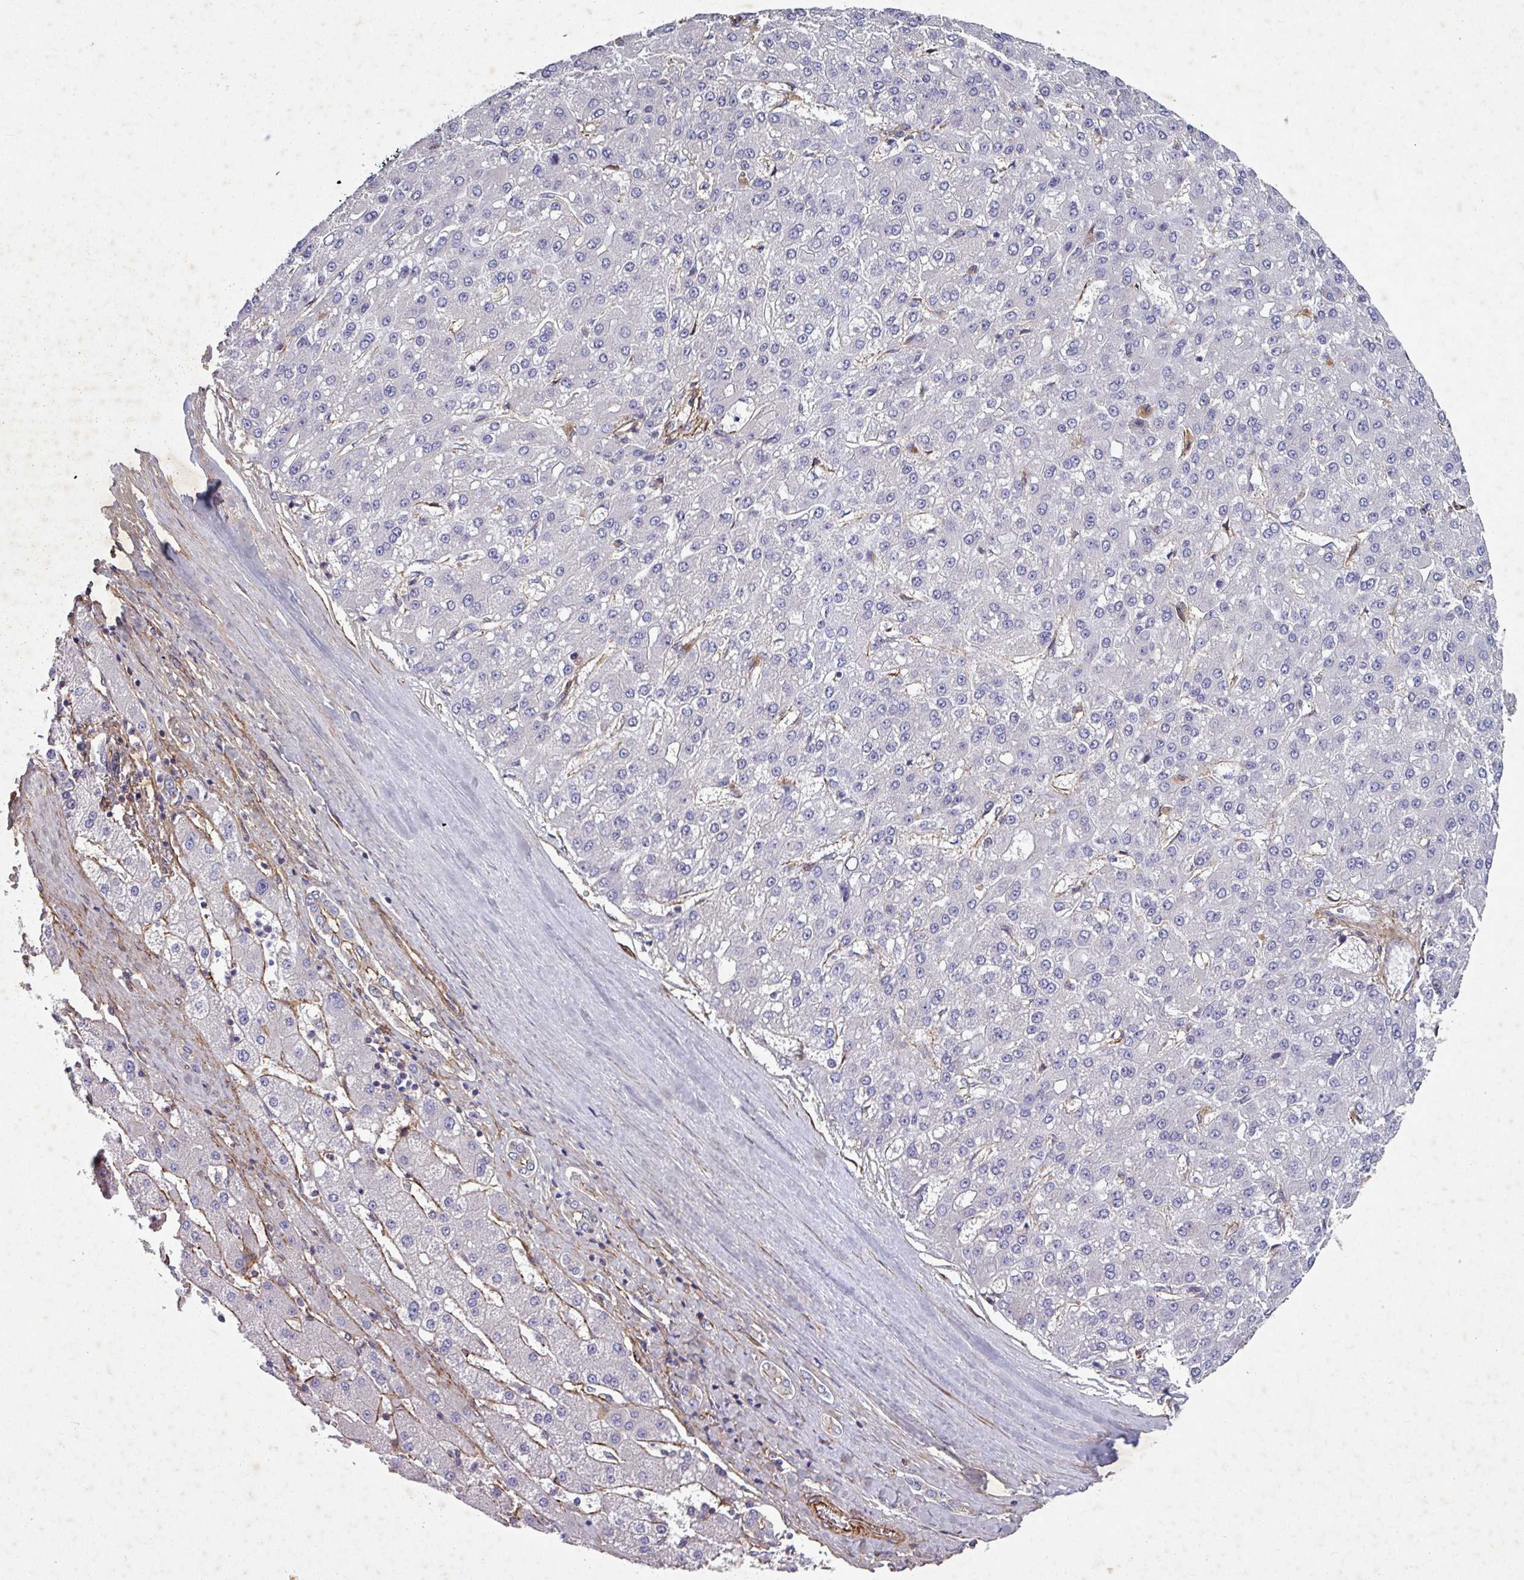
{"staining": {"intensity": "negative", "quantity": "none", "location": "none"}, "tissue": "liver cancer", "cell_type": "Tumor cells", "image_type": "cancer", "snomed": [{"axis": "morphology", "description": "Carcinoma, Hepatocellular, NOS"}, {"axis": "topography", "description": "Liver"}], "caption": "This is a histopathology image of immunohistochemistry (IHC) staining of liver cancer (hepatocellular carcinoma), which shows no expression in tumor cells.", "gene": "ATP2C2", "patient": {"sex": "male", "age": 67}}